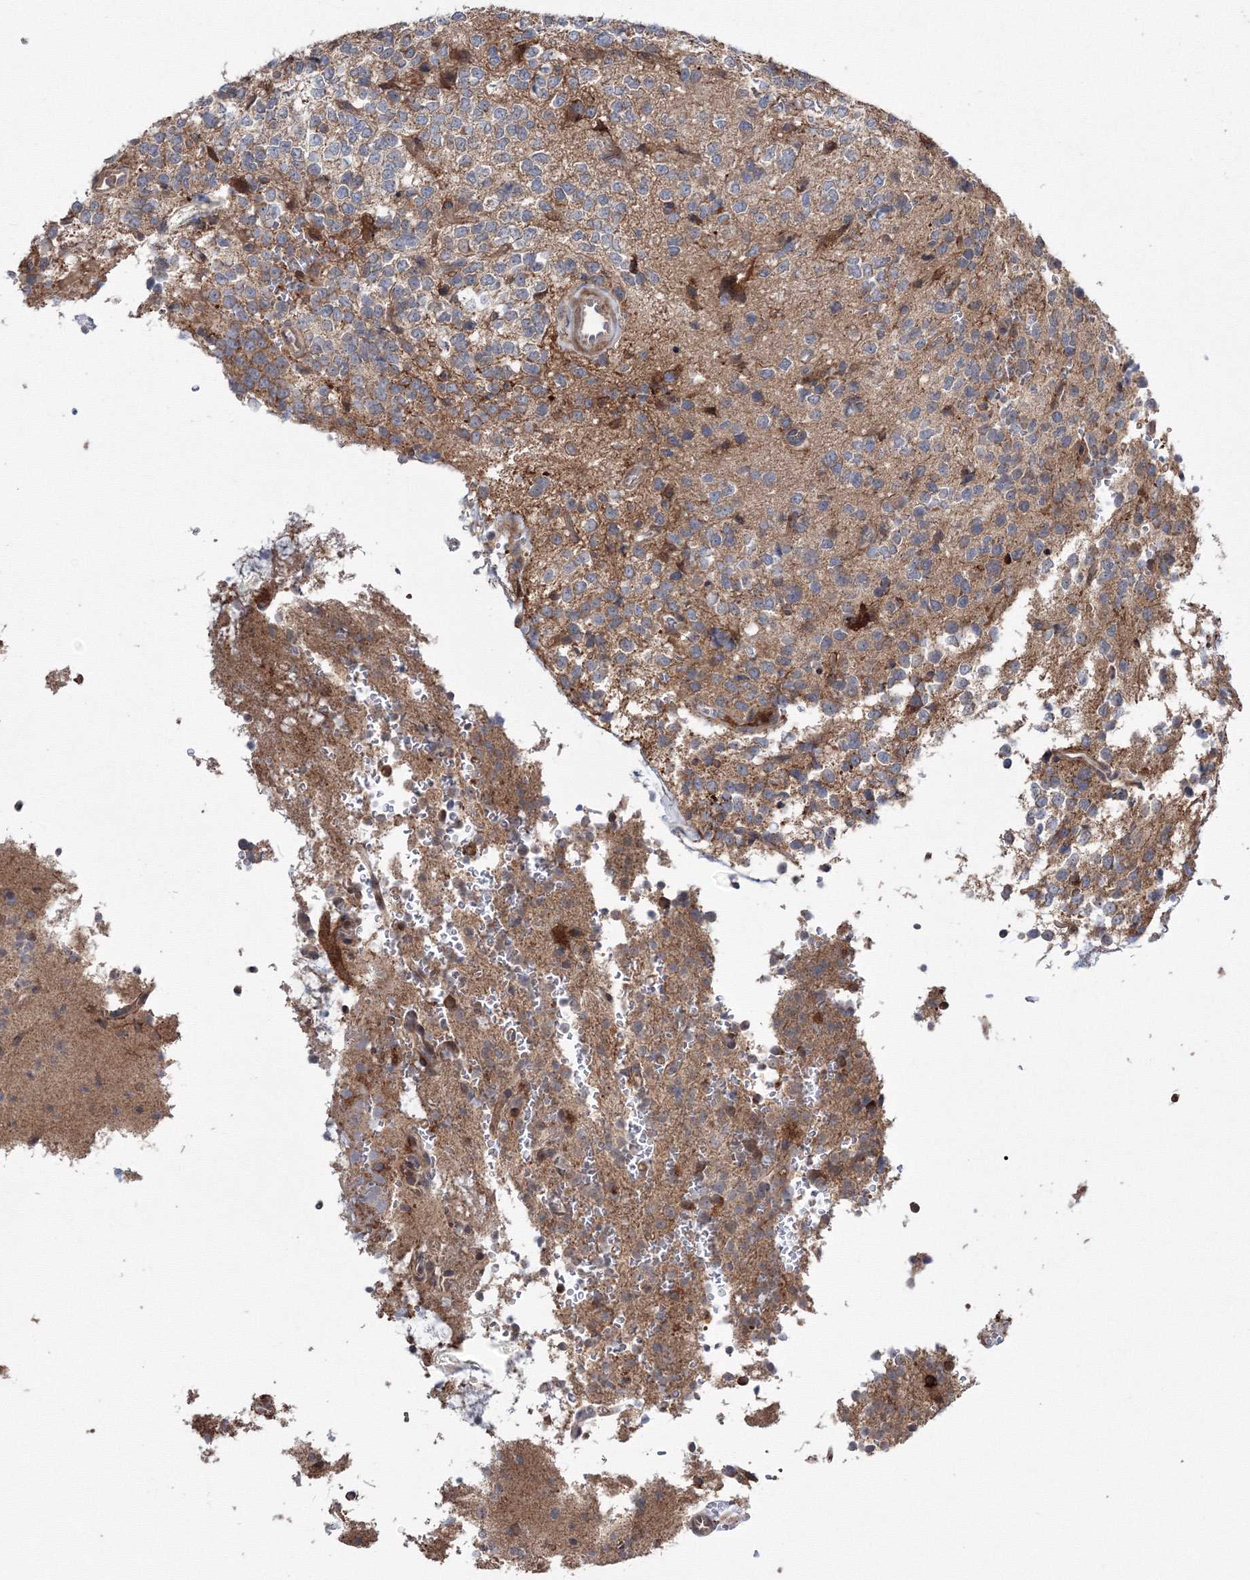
{"staining": {"intensity": "weak", "quantity": "<25%", "location": "cytoplasmic/membranous"}, "tissue": "glioma", "cell_type": "Tumor cells", "image_type": "cancer", "snomed": [{"axis": "morphology", "description": "Glioma, malignant, High grade"}, {"axis": "topography", "description": "Brain"}], "caption": "Histopathology image shows no significant protein positivity in tumor cells of malignant glioma (high-grade).", "gene": "RANBP3L", "patient": {"sex": "female", "age": 62}}